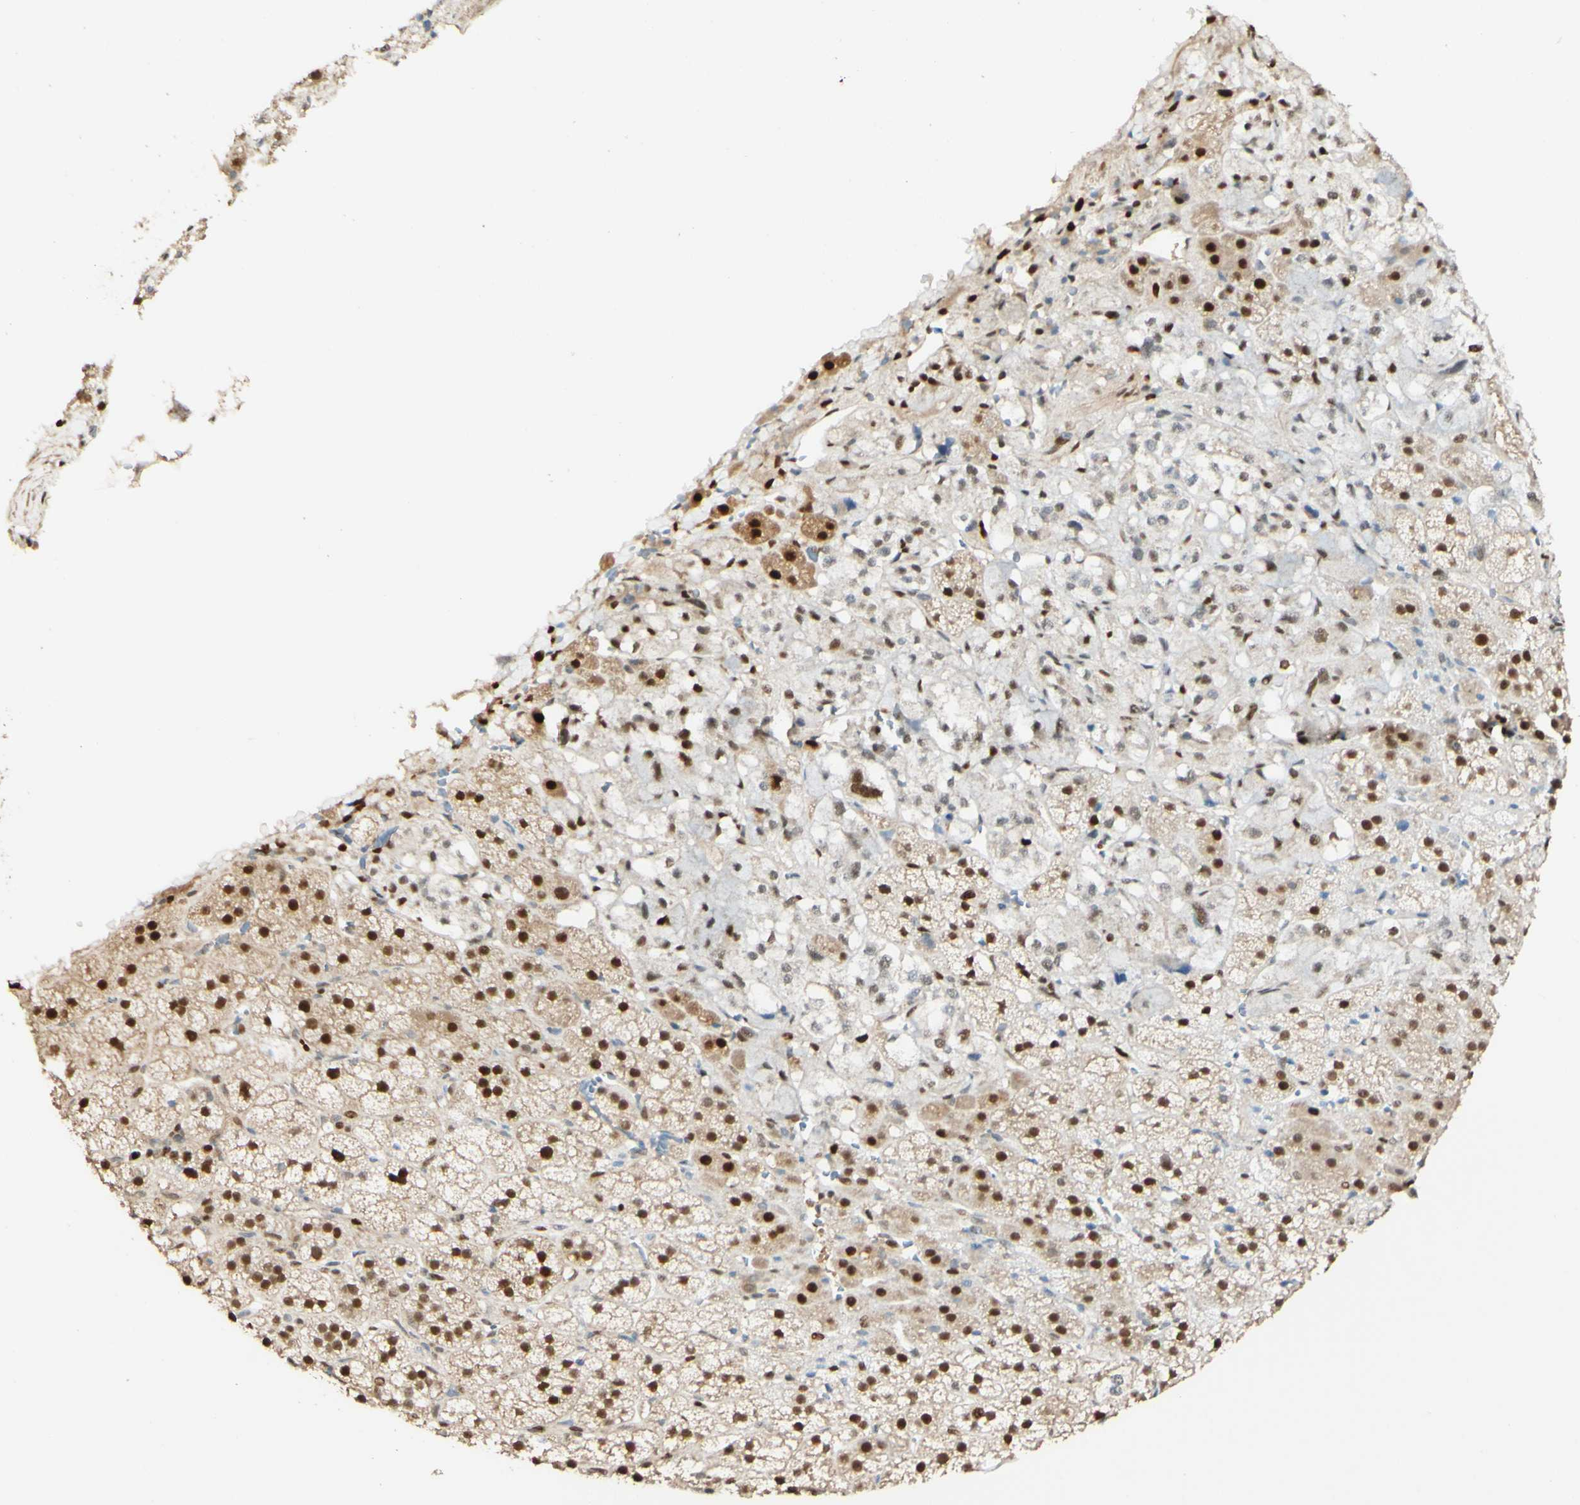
{"staining": {"intensity": "strong", "quantity": ">75%", "location": "cytoplasmic/membranous,nuclear"}, "tissue": "adrenal gland", "cell_type": "Glandular cells", "image_type": "normal", "snomed": [{"axis": "morphology", "description": "Normal tissue, NOS"}, {"axis": "topography", "description": "Adrenal gland"}], "caption": "A high amount of strong cytoplasmic/membranous,nuclear expression is identified in about >75% of glandular cells in normal adrenal gland.", "gene": "MAP3K4", "patient": {"sex": "male", "age": 56}}